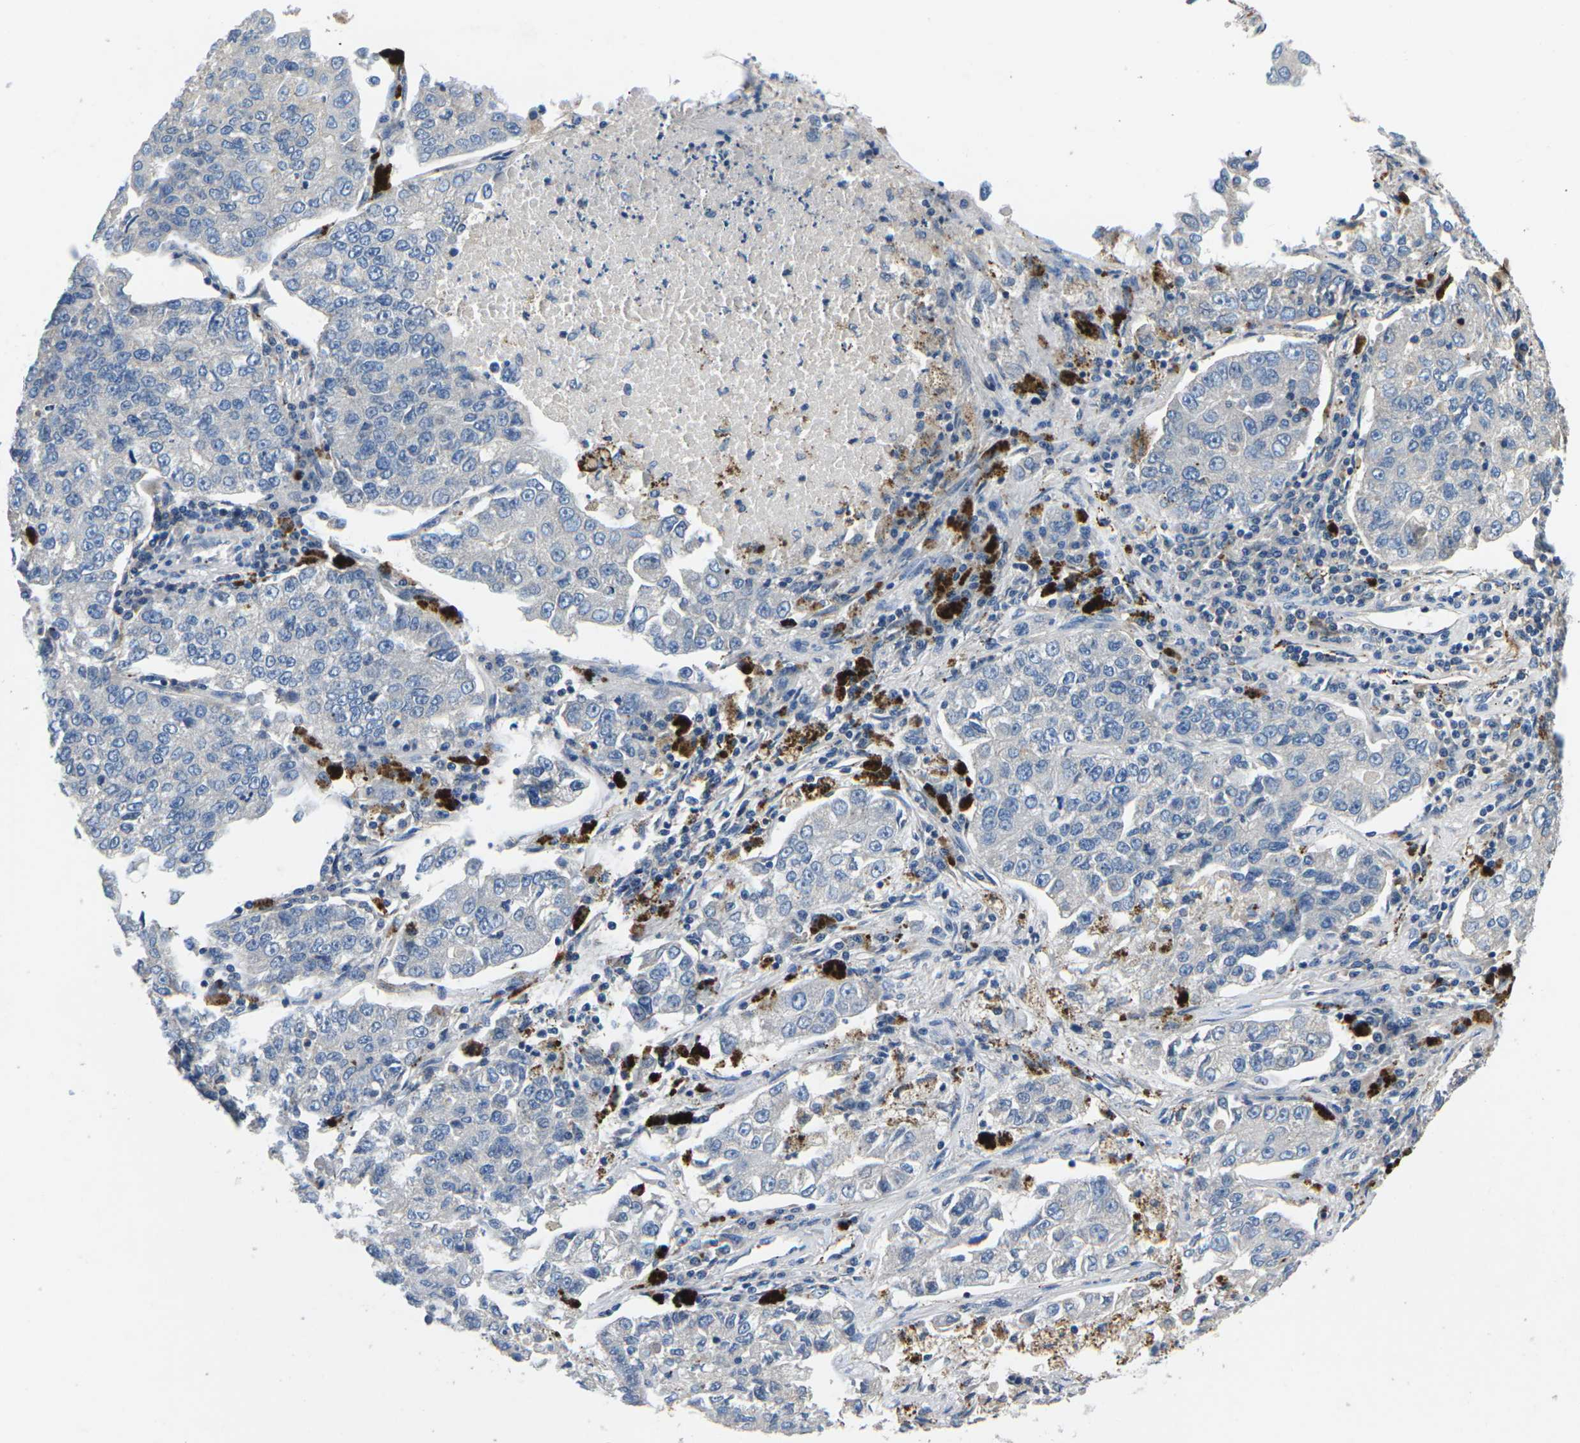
{"staining": {"intensity": "negative", "quantity": "none", "location": "none"}, "tissue": "lung cancer", "cell_type": "Tumor cells", "image_type": "cancer", "snomed": [{"axis": "morphology", "description": "Adenocarcinoma, NOS"}, {"axis": "topography", "description": "Lung"}], "caption": "Image shows no protein expression in tumor cells of lung cancer (adenocarcinoma) tissue. (Immunohistochemistry, brightfield microscopy, high magnification).", "gene": "PDCD6IP", "patient": {"sex": "male", "age": 49}}